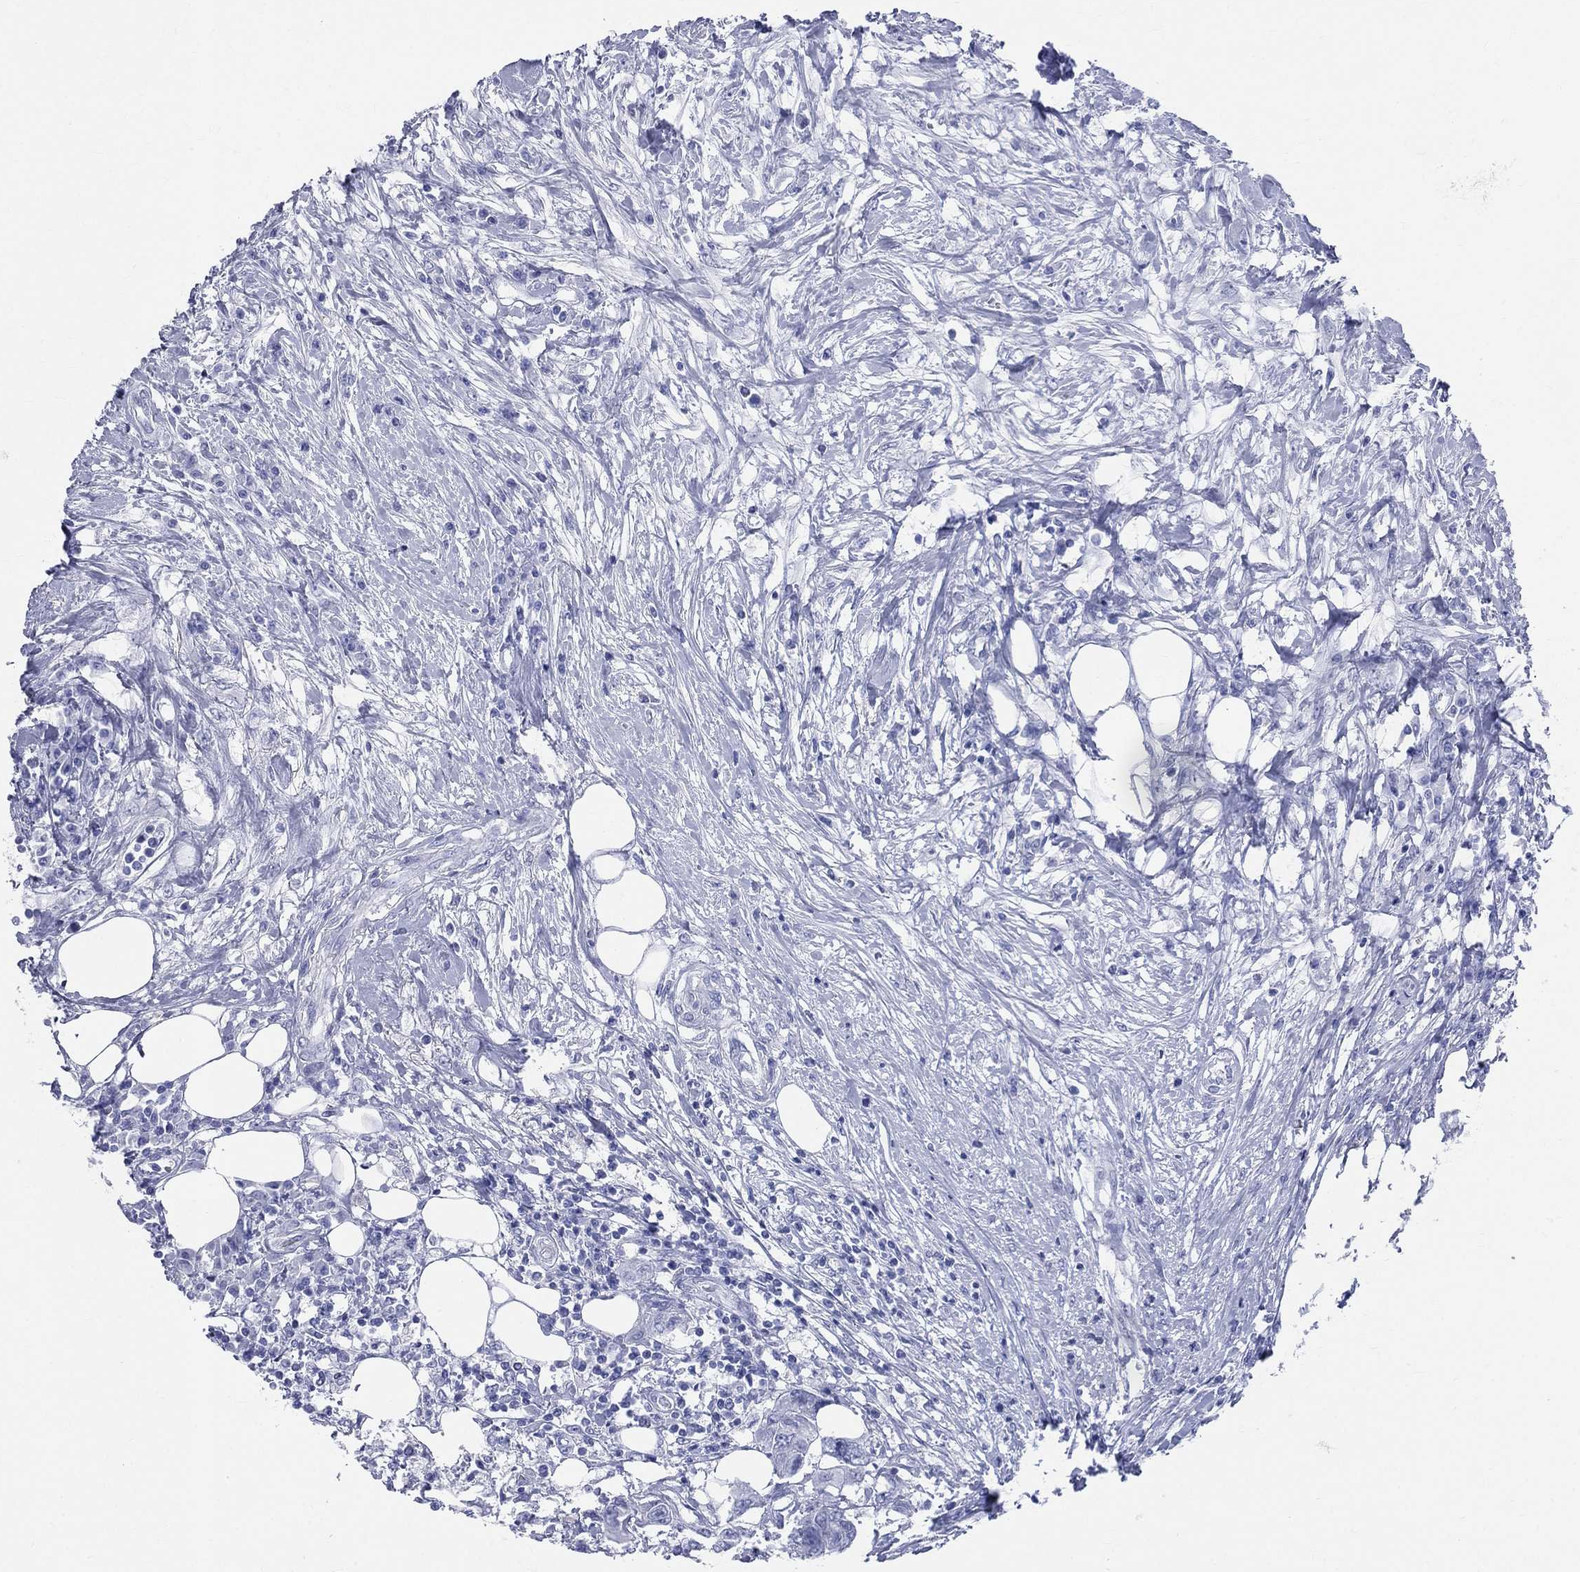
{"staining": {"intensity": "negative", "quantity": "none", "location": "none"}, "tissue": "urothelial cancer", "cell_type": "Tumor cells", "image_type": "cancer", "snomed": [{"axis": "morphology", "description": "Urothelial carcinoma, NOS"}, {"axis": "morphology", "description": "Urothelial carcinoma, High grade"}, {"axis": "topography", "description": "Urinary bladder"}], "caption": "The immunohistochemistry micrograph has no significant expression in tumor cells of urothelial cancer tissue. Nuclei are stained in blue.", "gene": "SYP", "patient": {"sex": "male", "age": 63}}